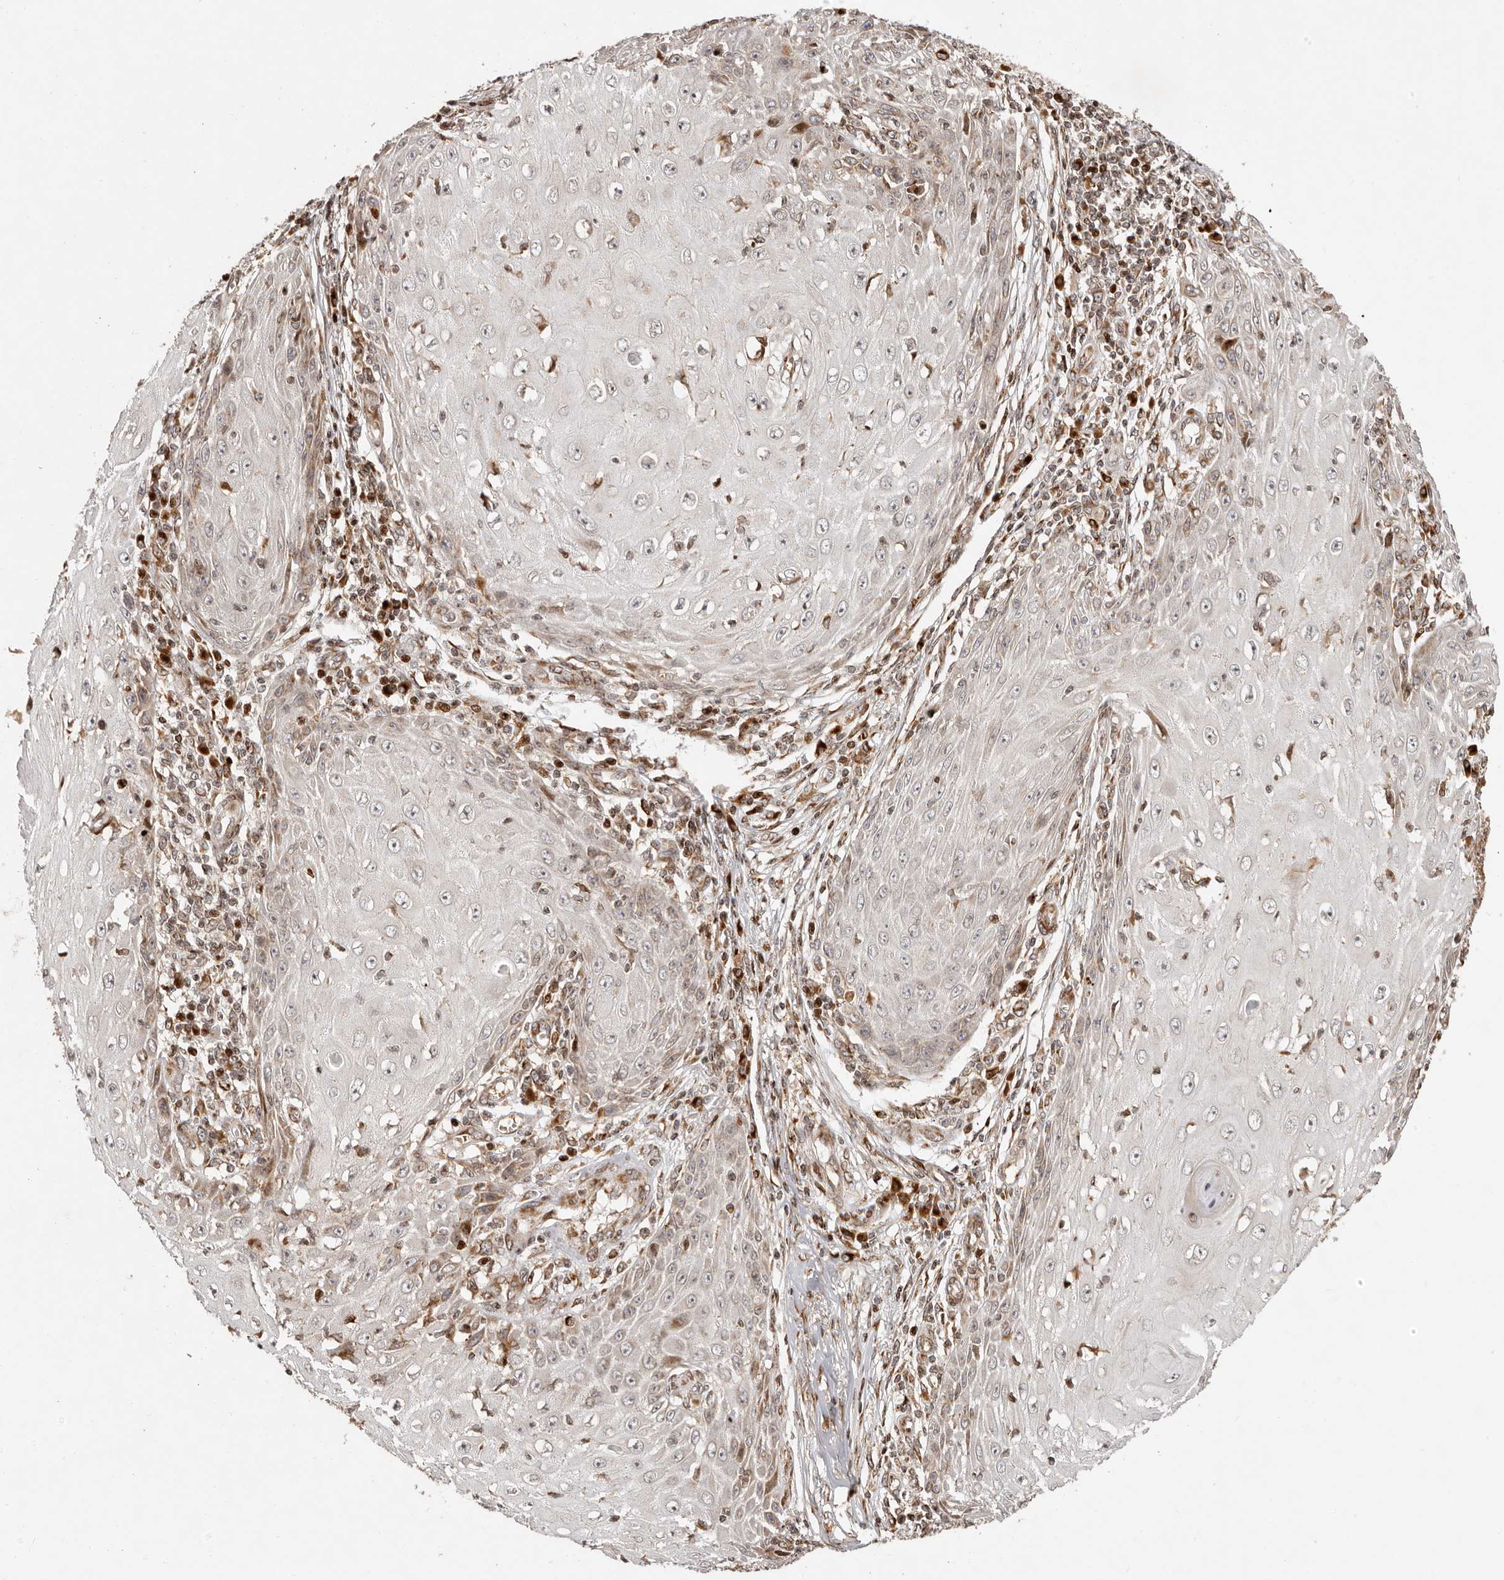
{"staining": {"intensity": "moderate", "quantity": "<25%", "location": "cytoplasmic/membranous"}, "tissue": "skin cancer", "cell_type": "Tumor cells", "image_type": "cancer", "snomed": [{"axis": "morphology", "description": "Squamous cell carcinoma, NOS"}, {"axis": "topography", "description": "Skin"}], "caption": "High-magnification brightfield microscopy of skin cancer stained with DAB (3,3'-diaminobenzidine) (brown) and counterstained with hematoxylin (blue). tumor cells exhibit moderate cytoplasmic/membranous expression is identified in approximately<25% of cells. The staining was performed using DAB, with brown indicating positive protein expression. Nuclei are stained blue with hematoxylin.", "gene": "TRIM4", "patient": {"sex": "female", "age": 73}}